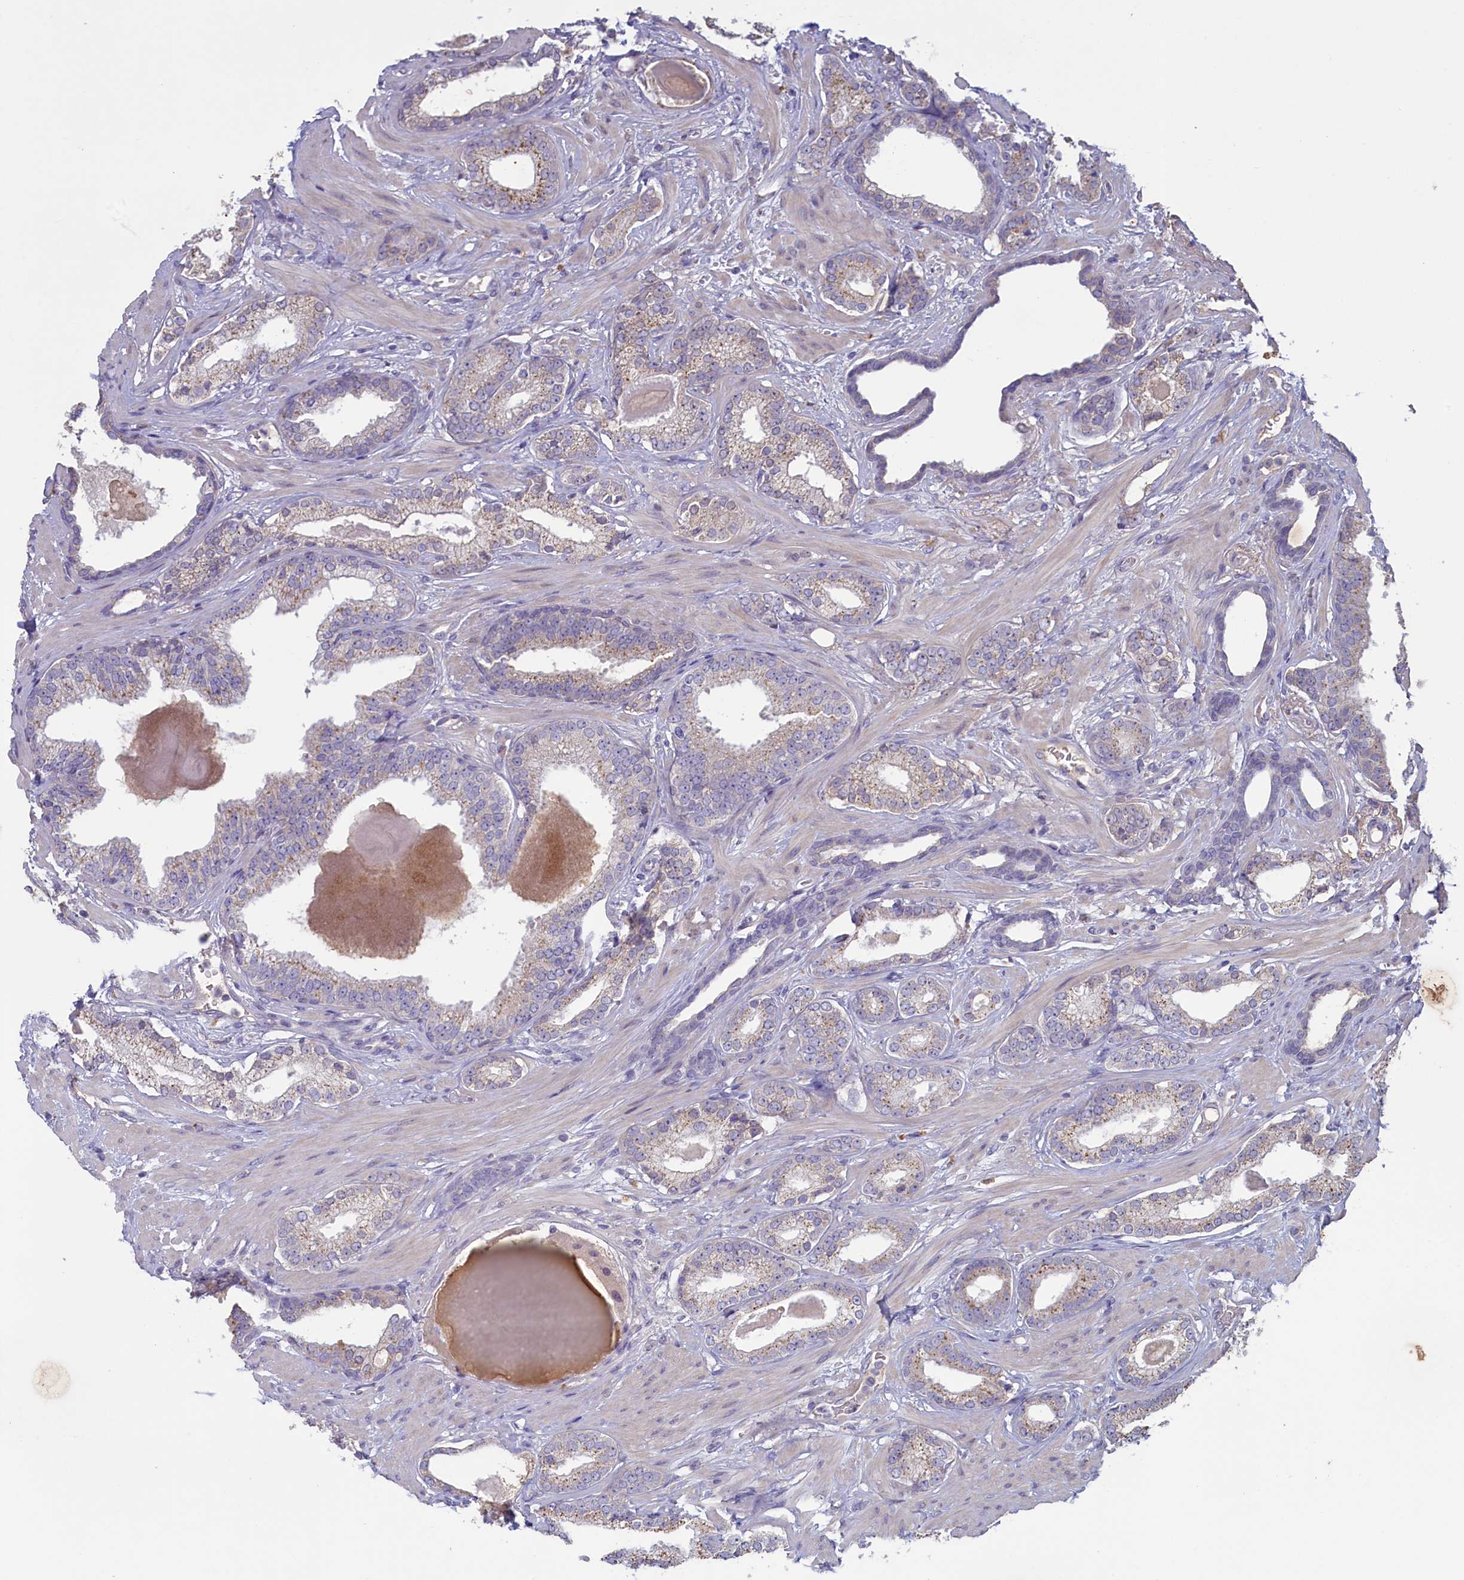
{"staining": {"intensity": "weak", "quantity": "25%-75%", "location": "cytoplasmic/membranous"}, "tissue": "prostate cancer", "cell_type": "Tumor cells", "image_type": "cancer", "snomed": [{"axis": "morphology", "description": "Adenocarcinoma, Low grade"}, {"axis": "topography", "description": "Prostate"}], "caption": "Prostate cancer stained for a protein (brown) reveals weak cytoplasmic/membranous positive positivity in about 25%-75% of tumor cells.", "gene": "ATF7IP2", "patient": {"sex": "male", "age": 70}}